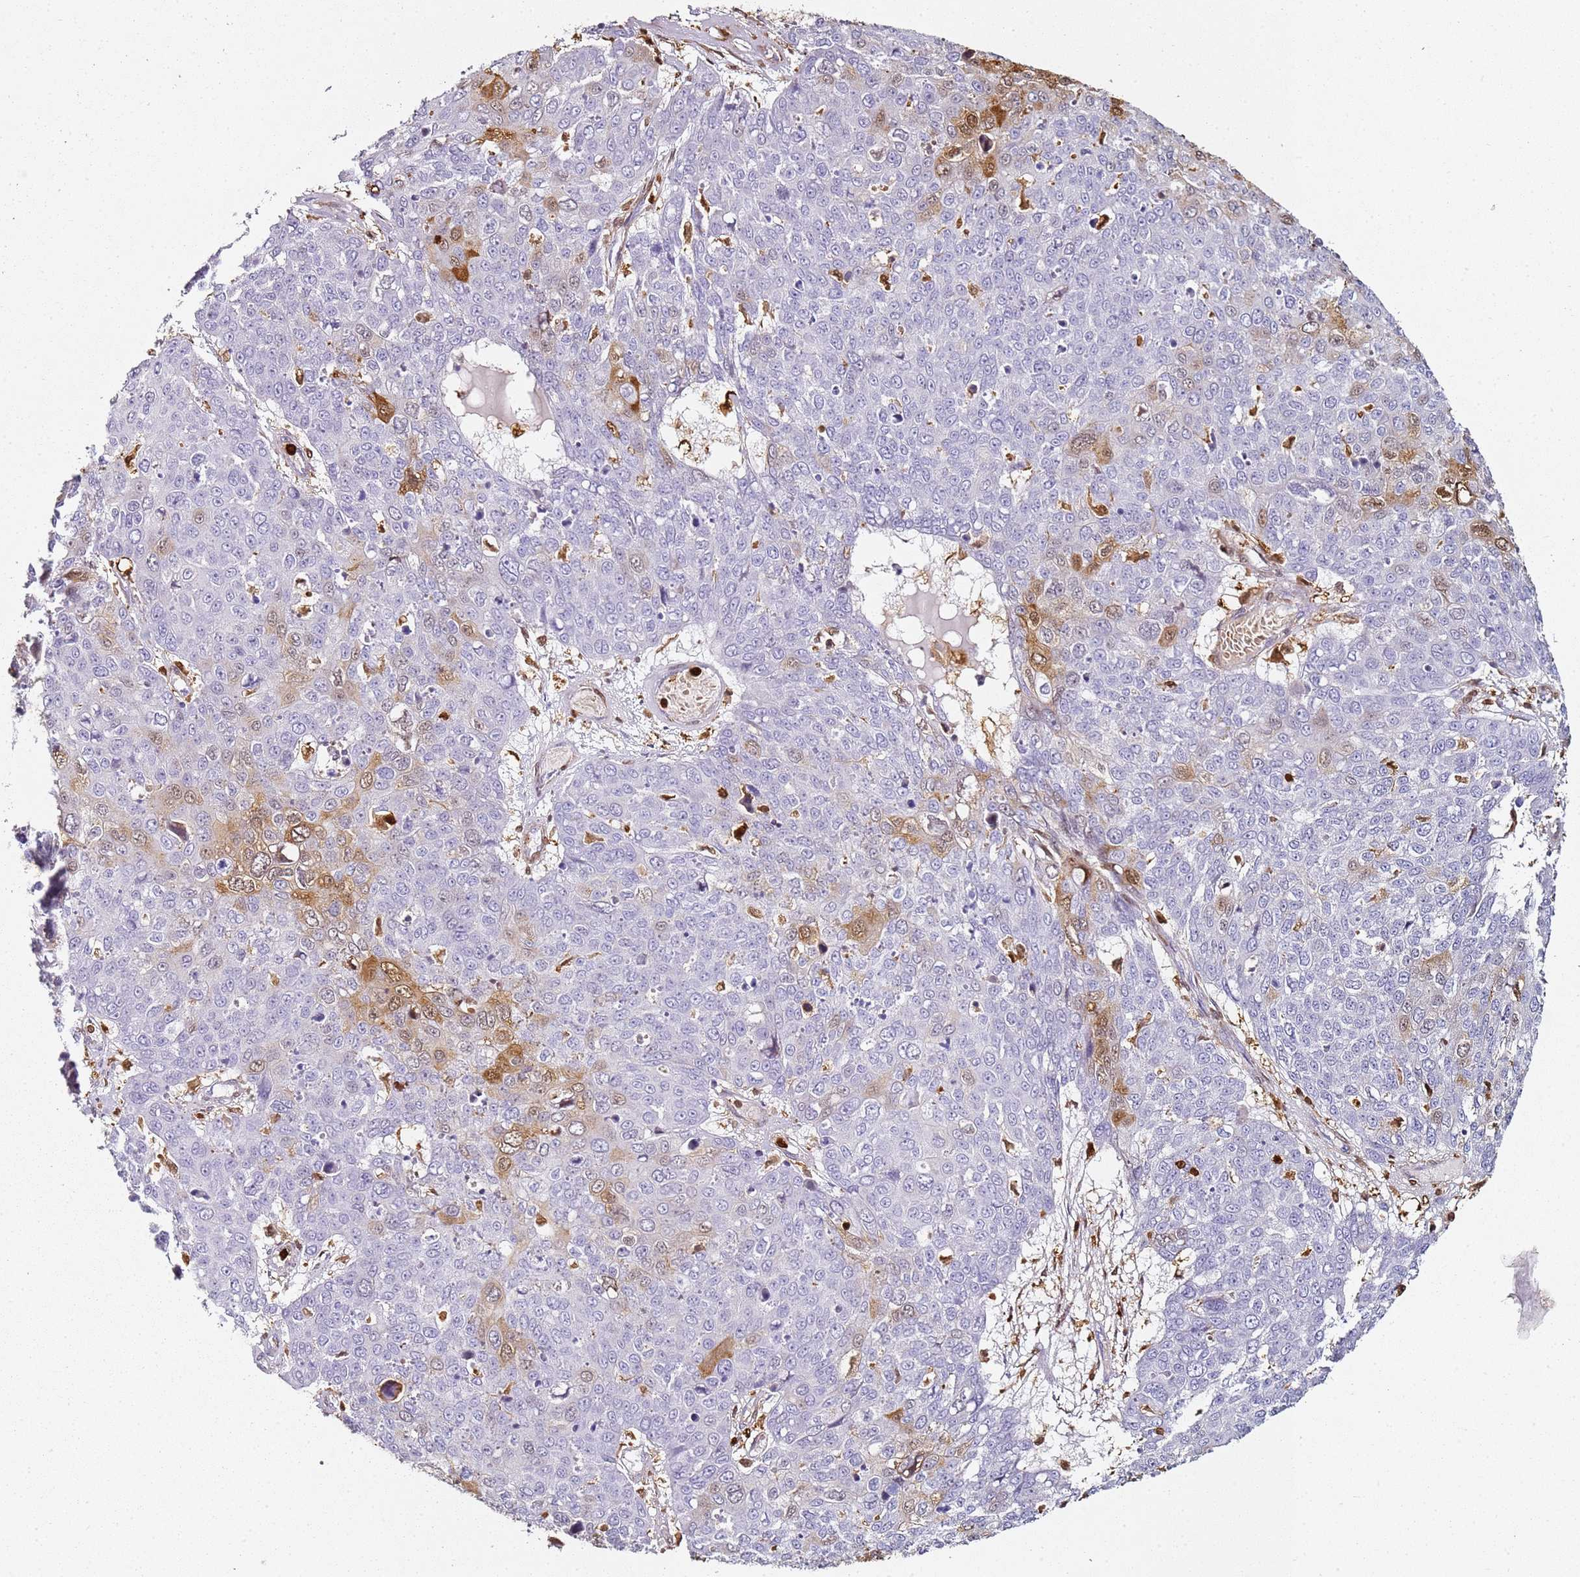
{"staining": {"intensity": "negative", "quantity": "none", "location": "none"}, "tissue": "skin cancer", "cell_type": "Tumor cells", "image_type": "cancer", "snomed": [{"axis": "morphology", "description": "Squamous cell carcinoma, NOS"}, {"axis": "topography", "description": "Skin"}], "caption": "Immunohistochemical staining of human skin cancer displays no significant positivity in tumor cells.", "gene": "S100A4", "patient": {"sex": "male", "age": 71}}